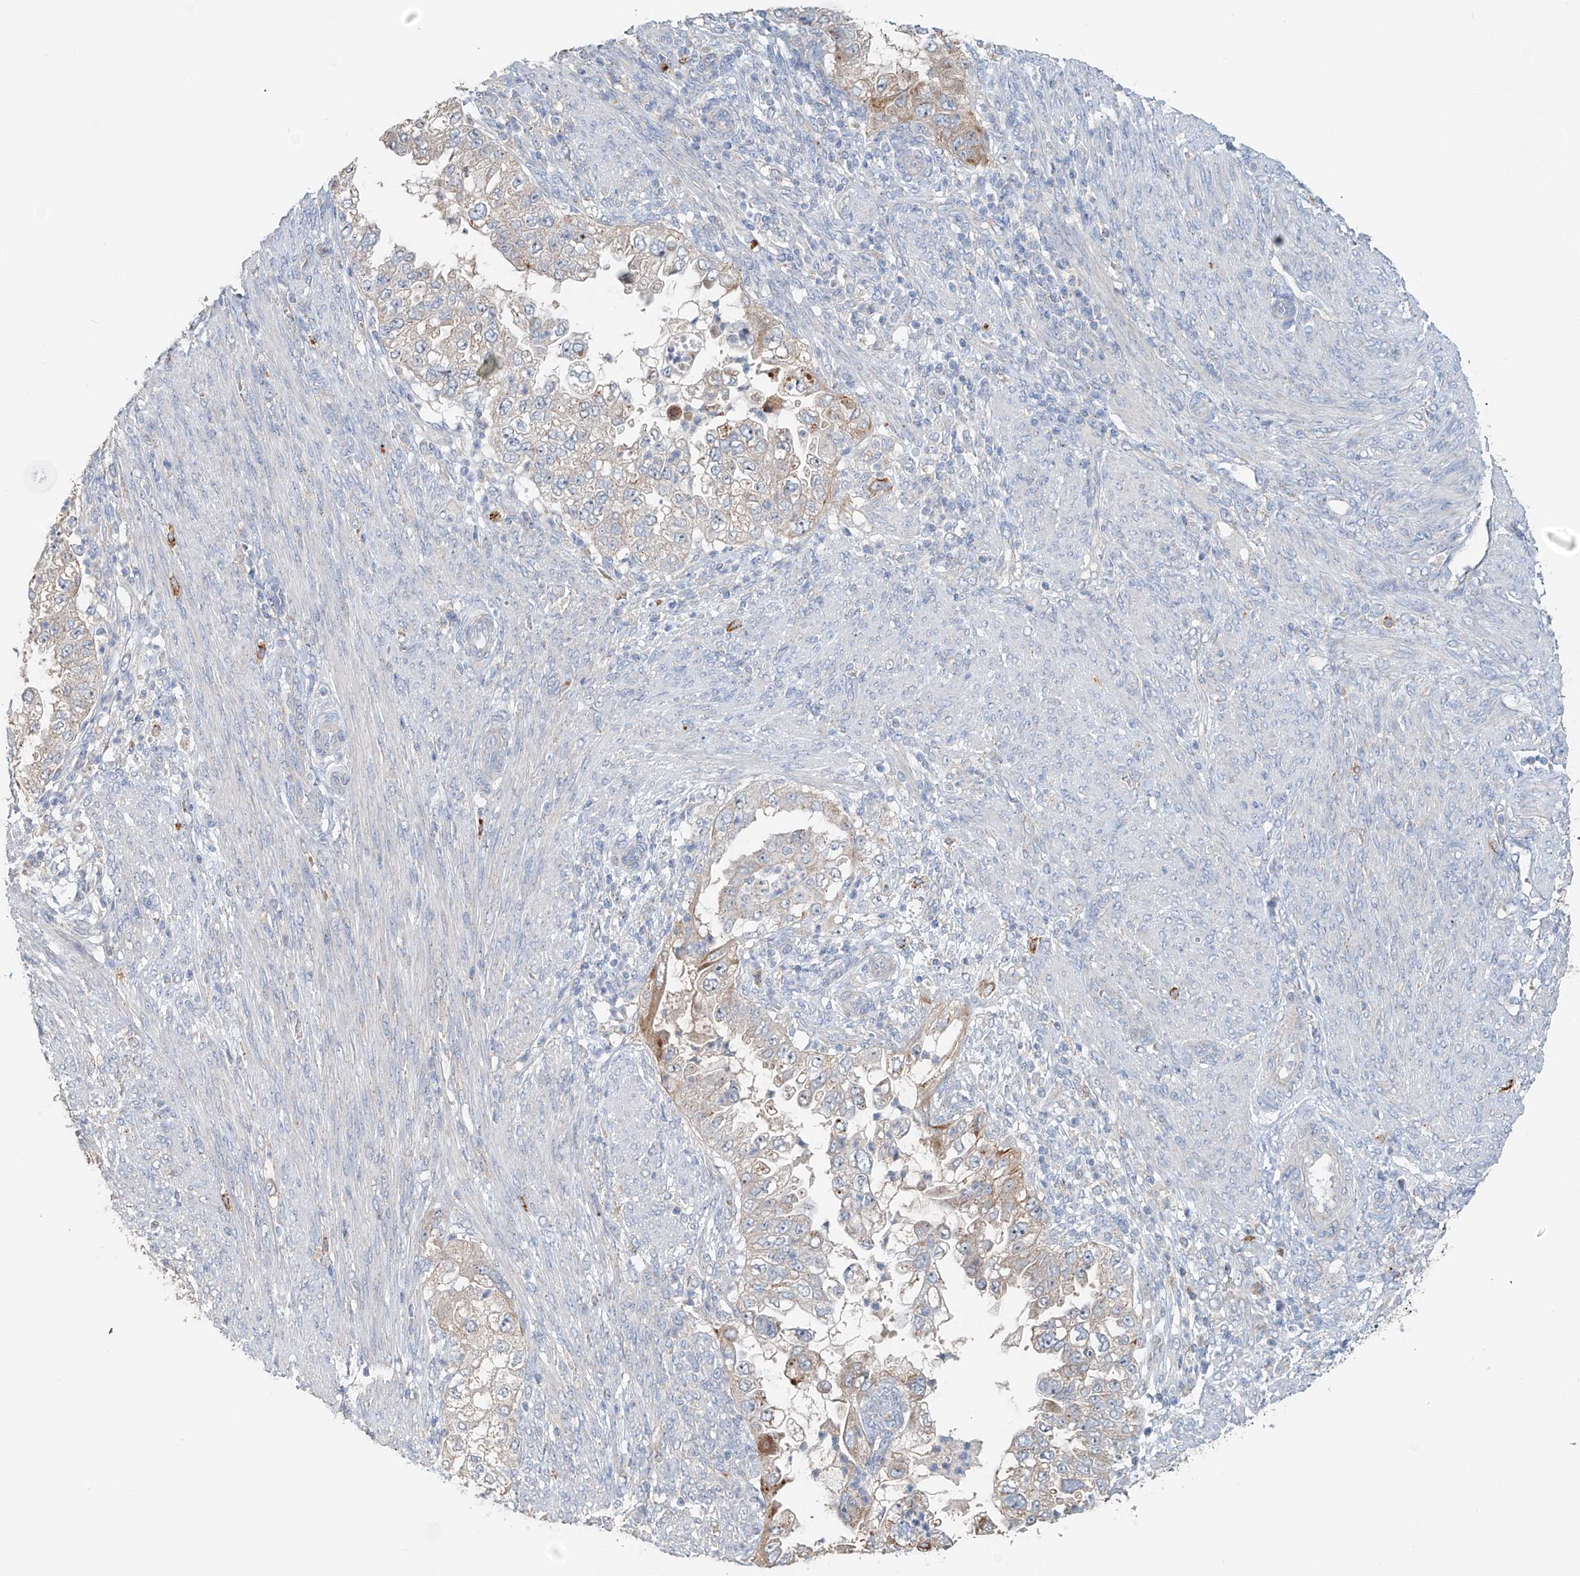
{"staining": {"intensity": "weak", "quantity": "<25%", "location": "cytoplasmic/membranous"}, "tissue": "endometrial cancer", "cell_type": "Tumor cells", "image_type": "cancer", "snomed": [{"axis": "morphology", "description": "Adenocarcinoma, NOS"}, {"axis": "topography", "description": "Endometrium"}], "caption": "Immunohistochemistry micrograph of neoplastic tissue: human adenocarcinoma (endometrial) stained with DAB demonstrates no significant protein positivity in tumor cells.", "gene": "TRIM47", "patient": {"sex": "female", "age": 85}}